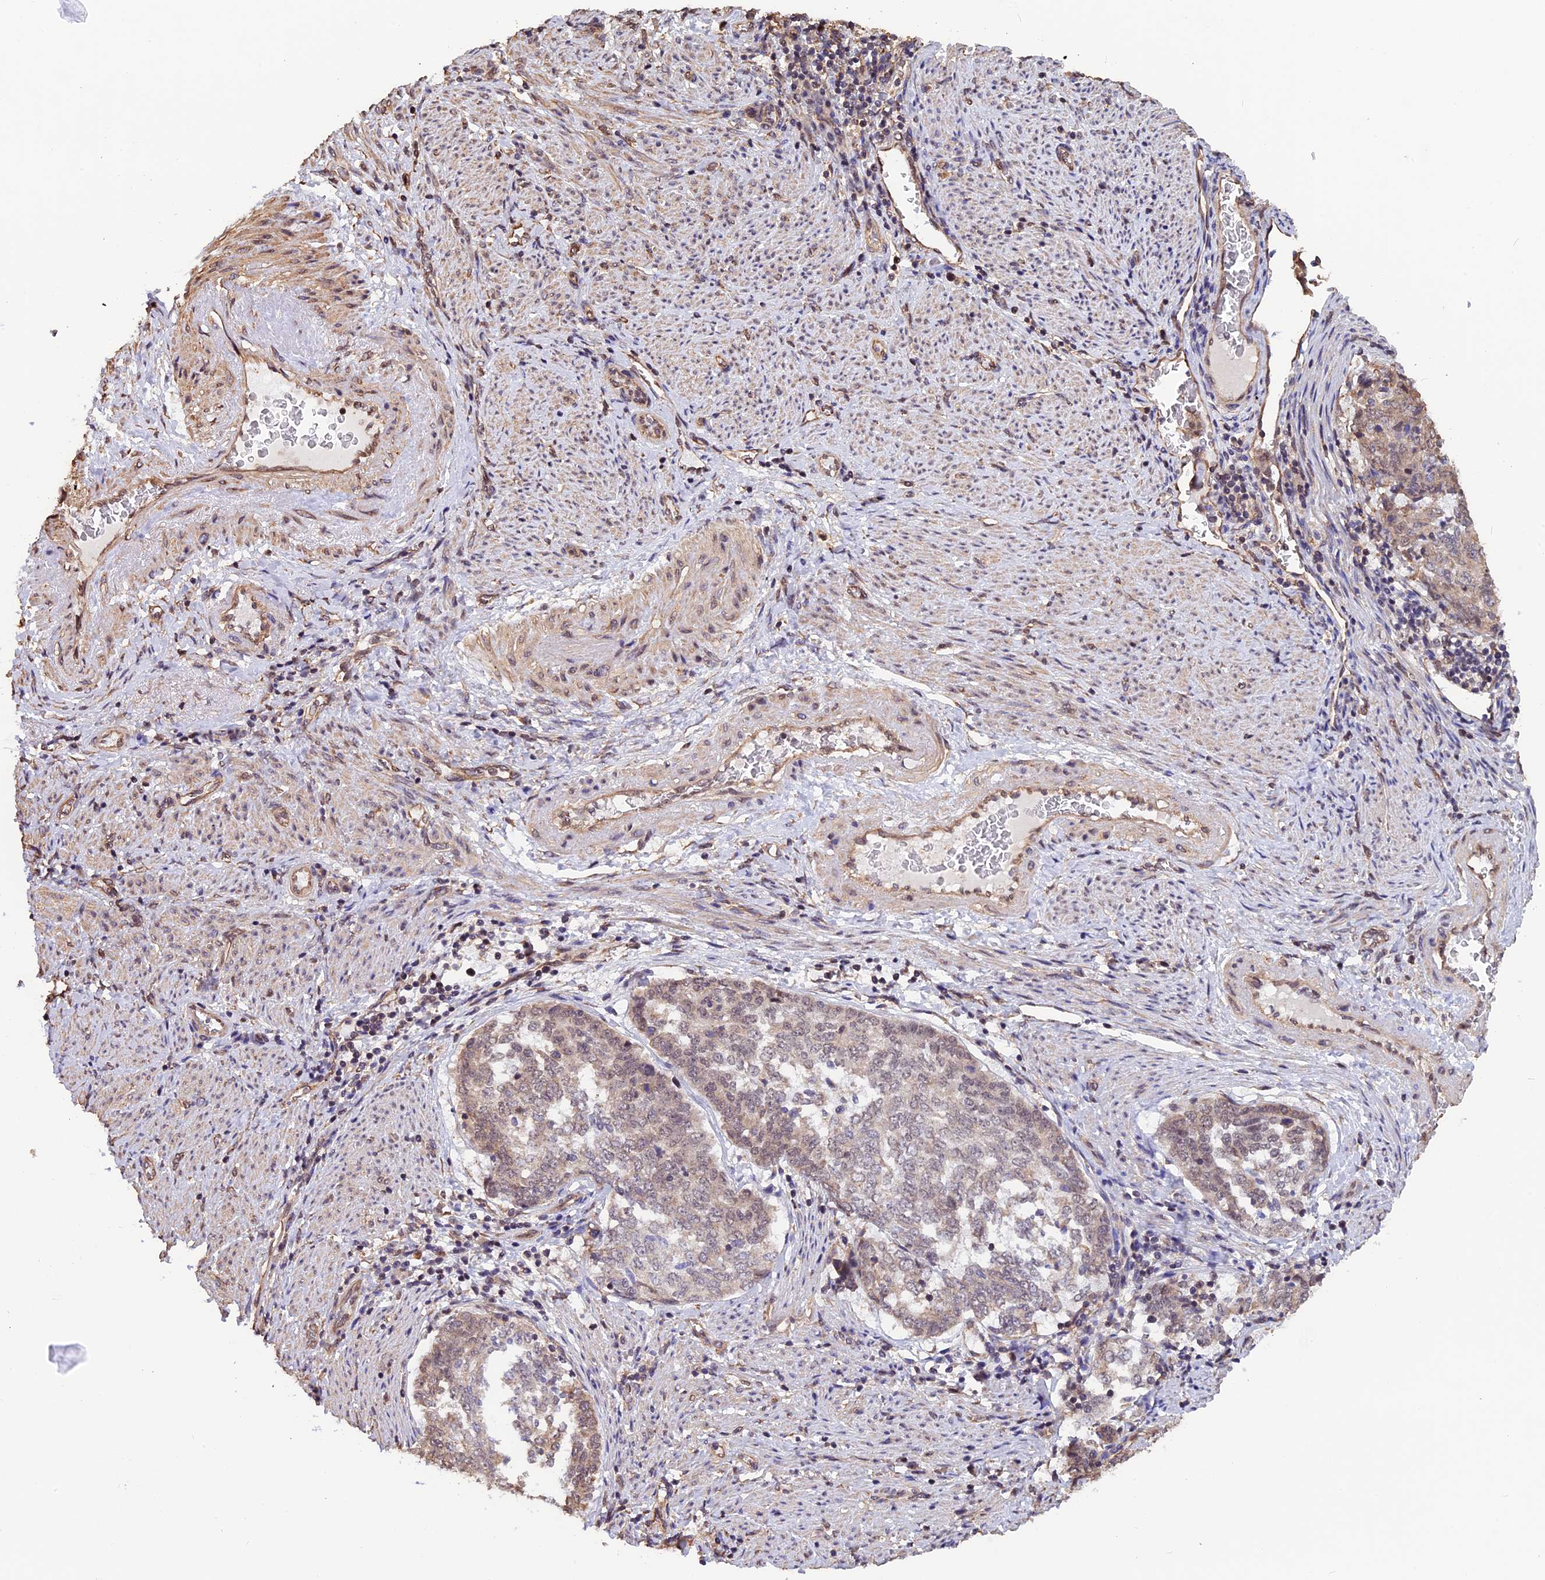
{"staining": {"intensity": "weak", "quantity": "25%-75%", "location": "cytoplasmic/membranous,nuclear"}, "tissue": "endometrial cancer", "cell_type": "Tumor cells", "image_type": "cancer", "snomed": [{"axis": "morphology", "description": "Adenocarcinoma, NOS"}, {"axis": "topography", "description": "Endometrium"}], "caption": "Weak cytoplasmic/membranous and nuclear protein positivity is identified in about 25%-75% of tumor cells in endometrial adenocarcinoma. Ihc stains the protein of interest in brown and the nuclei are stained blue.", "gene": "ZC3H4", "patient": {"sex": "female", "age": 80}}